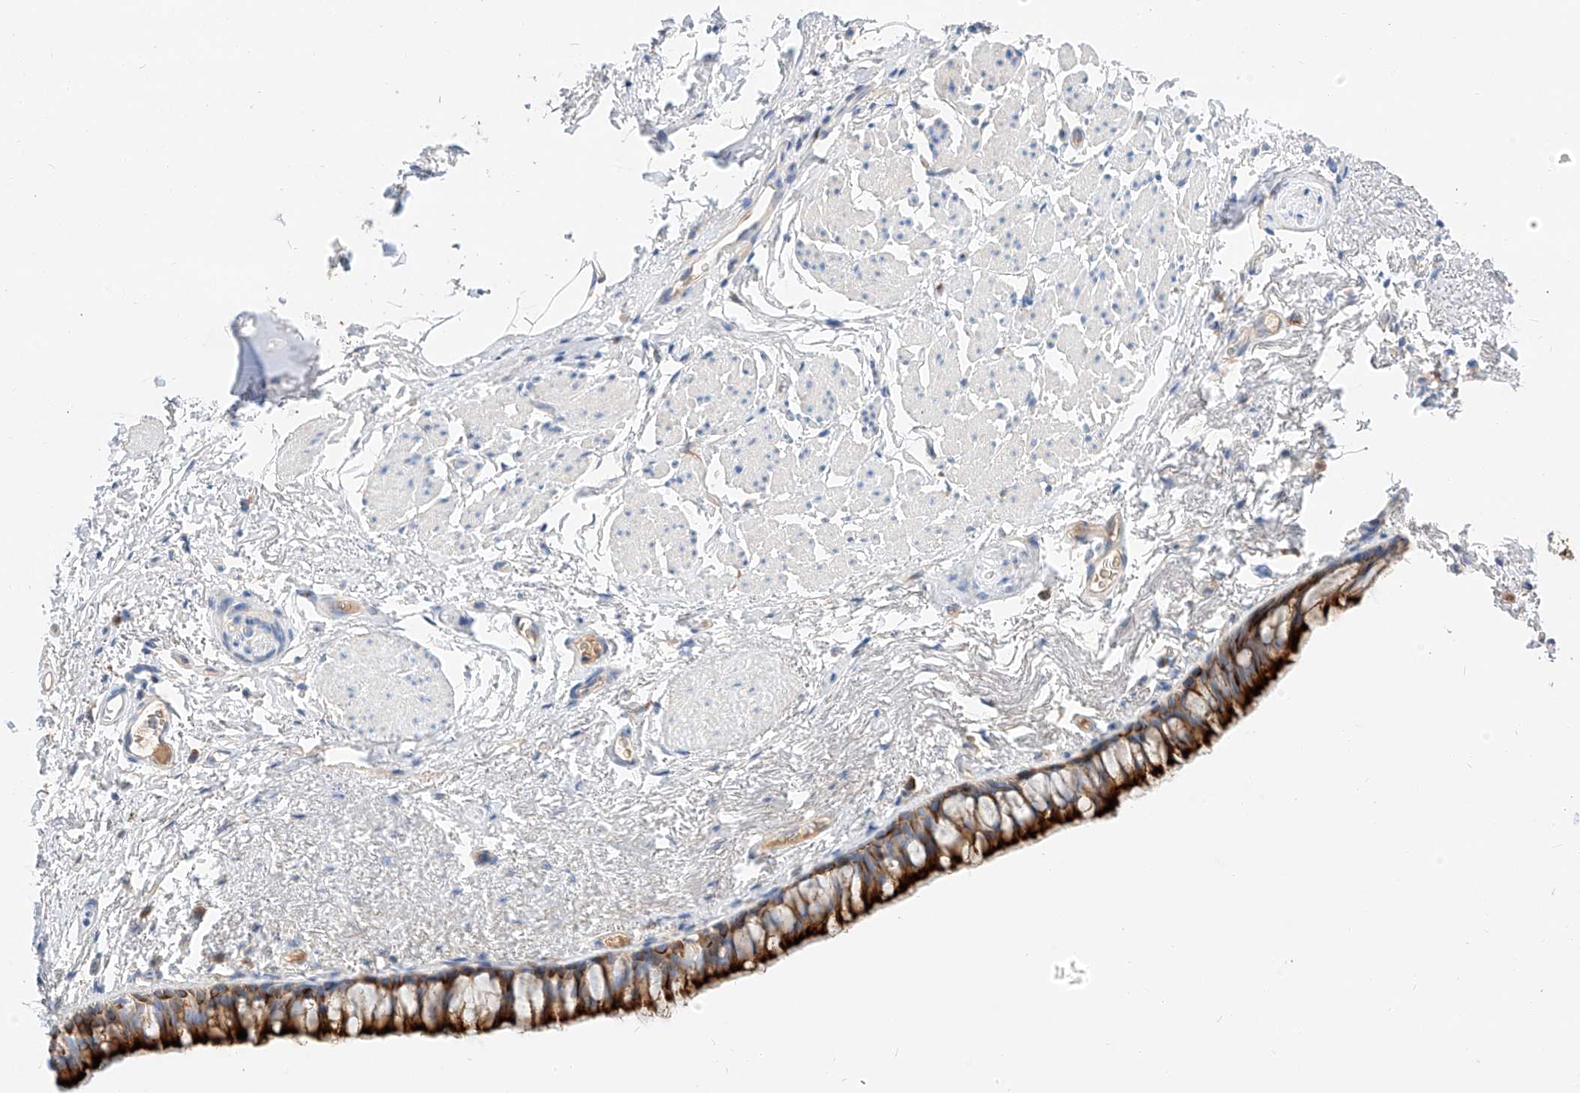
{"staining": {"intensity": "strong", "quantity": ">75%", "location": "cytoplasmic/membranous"}, "tissue": "bronchus", "cell_type": "Respiratory epithelial cells", "image_type": "normal", "snomed": [{"axis": "morphology", "description": "Normal tissue, NOS"}, {"axis": "topography", "description": "Cartilage tissue"}, {"axis": "topography", "description": "Bronchus"}], "caption": "An image of bronchus stained for a protein exhibits strong cytoplasmic/membranous brown staining in respiratory epithelial cells.", "gene": "MAP7", "patient": {"sex": "female", "age": 73}}